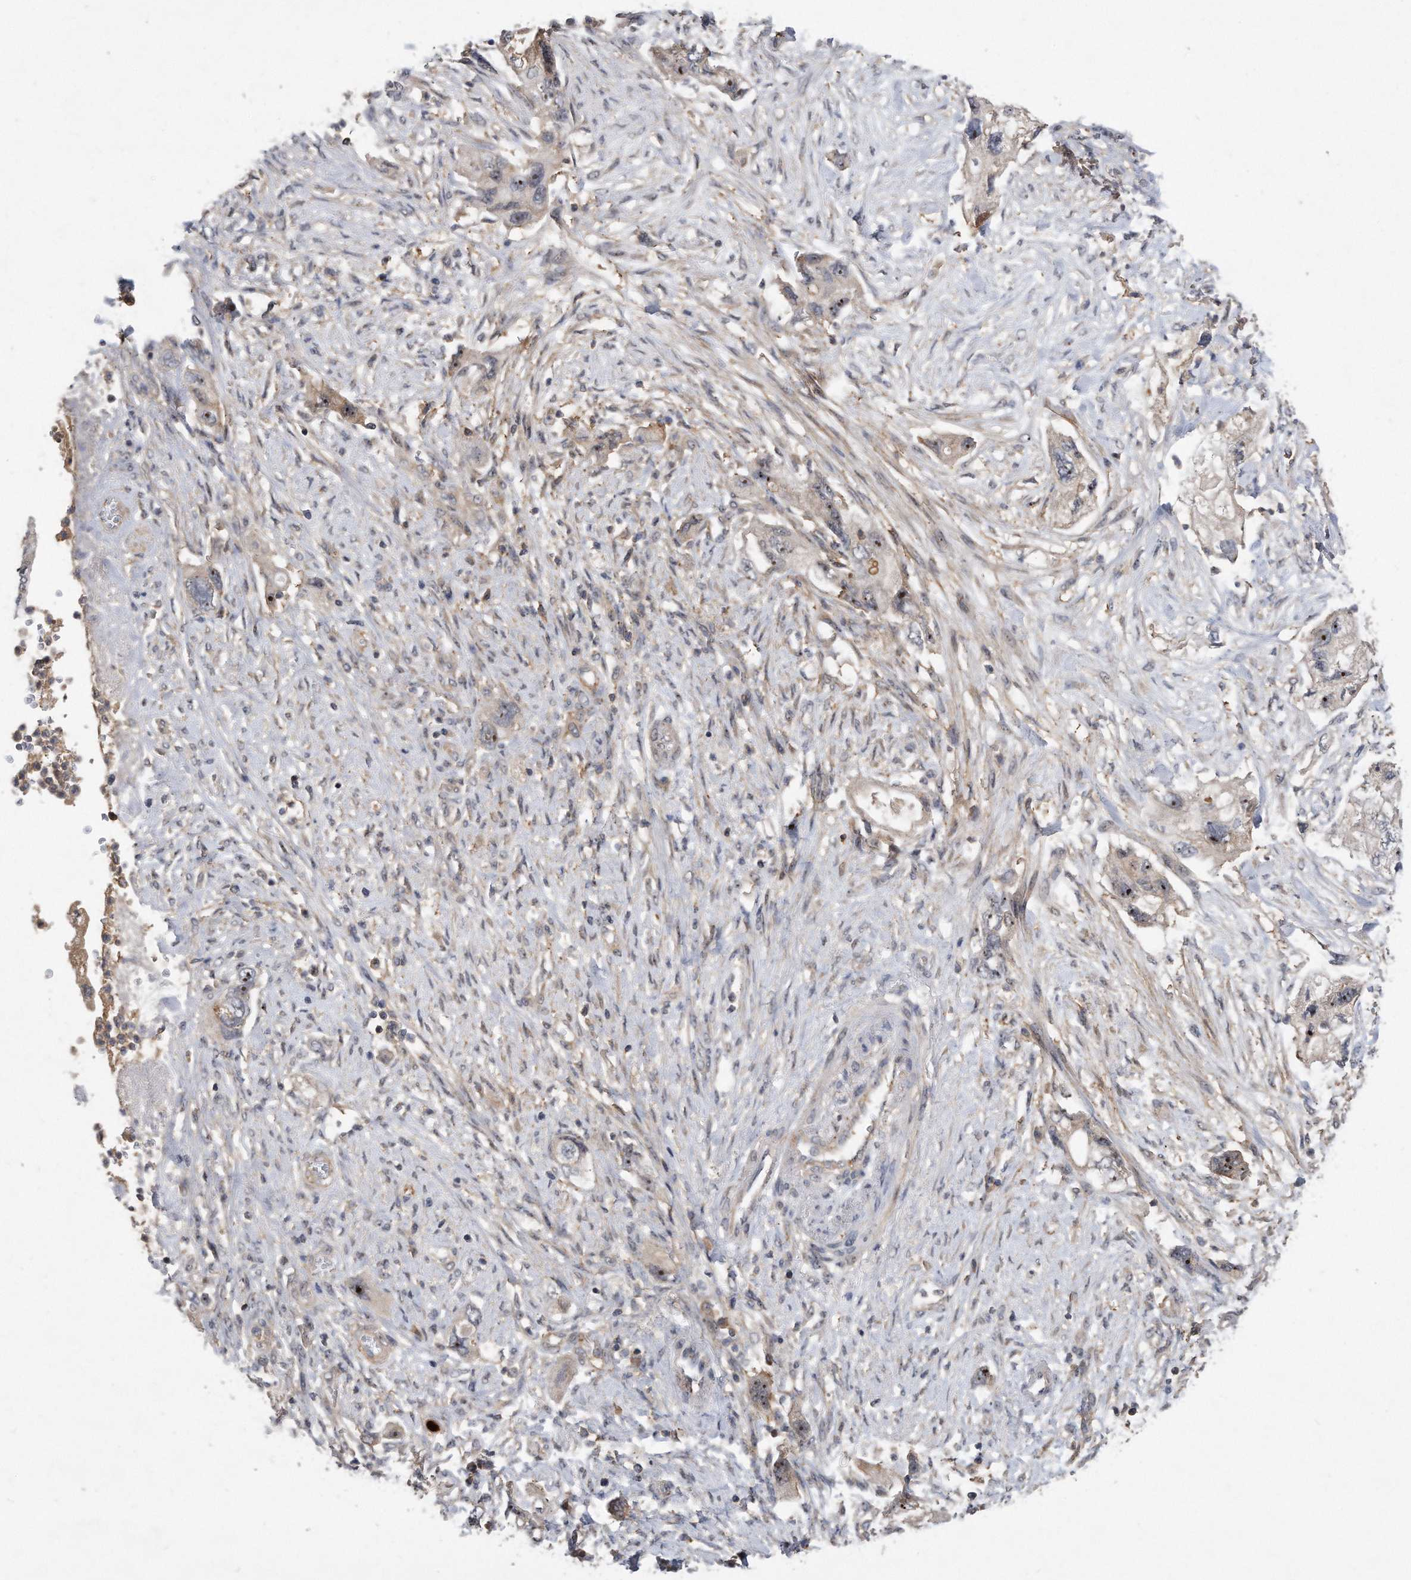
{"staining": {"intensity": "moderate", "quantity": "25%-75%", "location": "nuclear"}, "tissue": "pancreatic cancer", "cell_type": "Tumor cells", "image_type": "cancer", "snomed": [{"axis": "morphology", "description": "Adenocarcinoma, NOS"}, {"axis": "topography", "description": "Pancreas"}], "caption": "Immunohistochemical staining of adenocarcinoma (pancreatic) demonstrates medium levels of moderate nuclear protein positivity in approximately 25%-75% of tumor cells. The protein of interest is shown in brown color, while the nuclei are stained blue.", "gene": "PGBD2", "patient": {"sex": "female", "age": 73}}